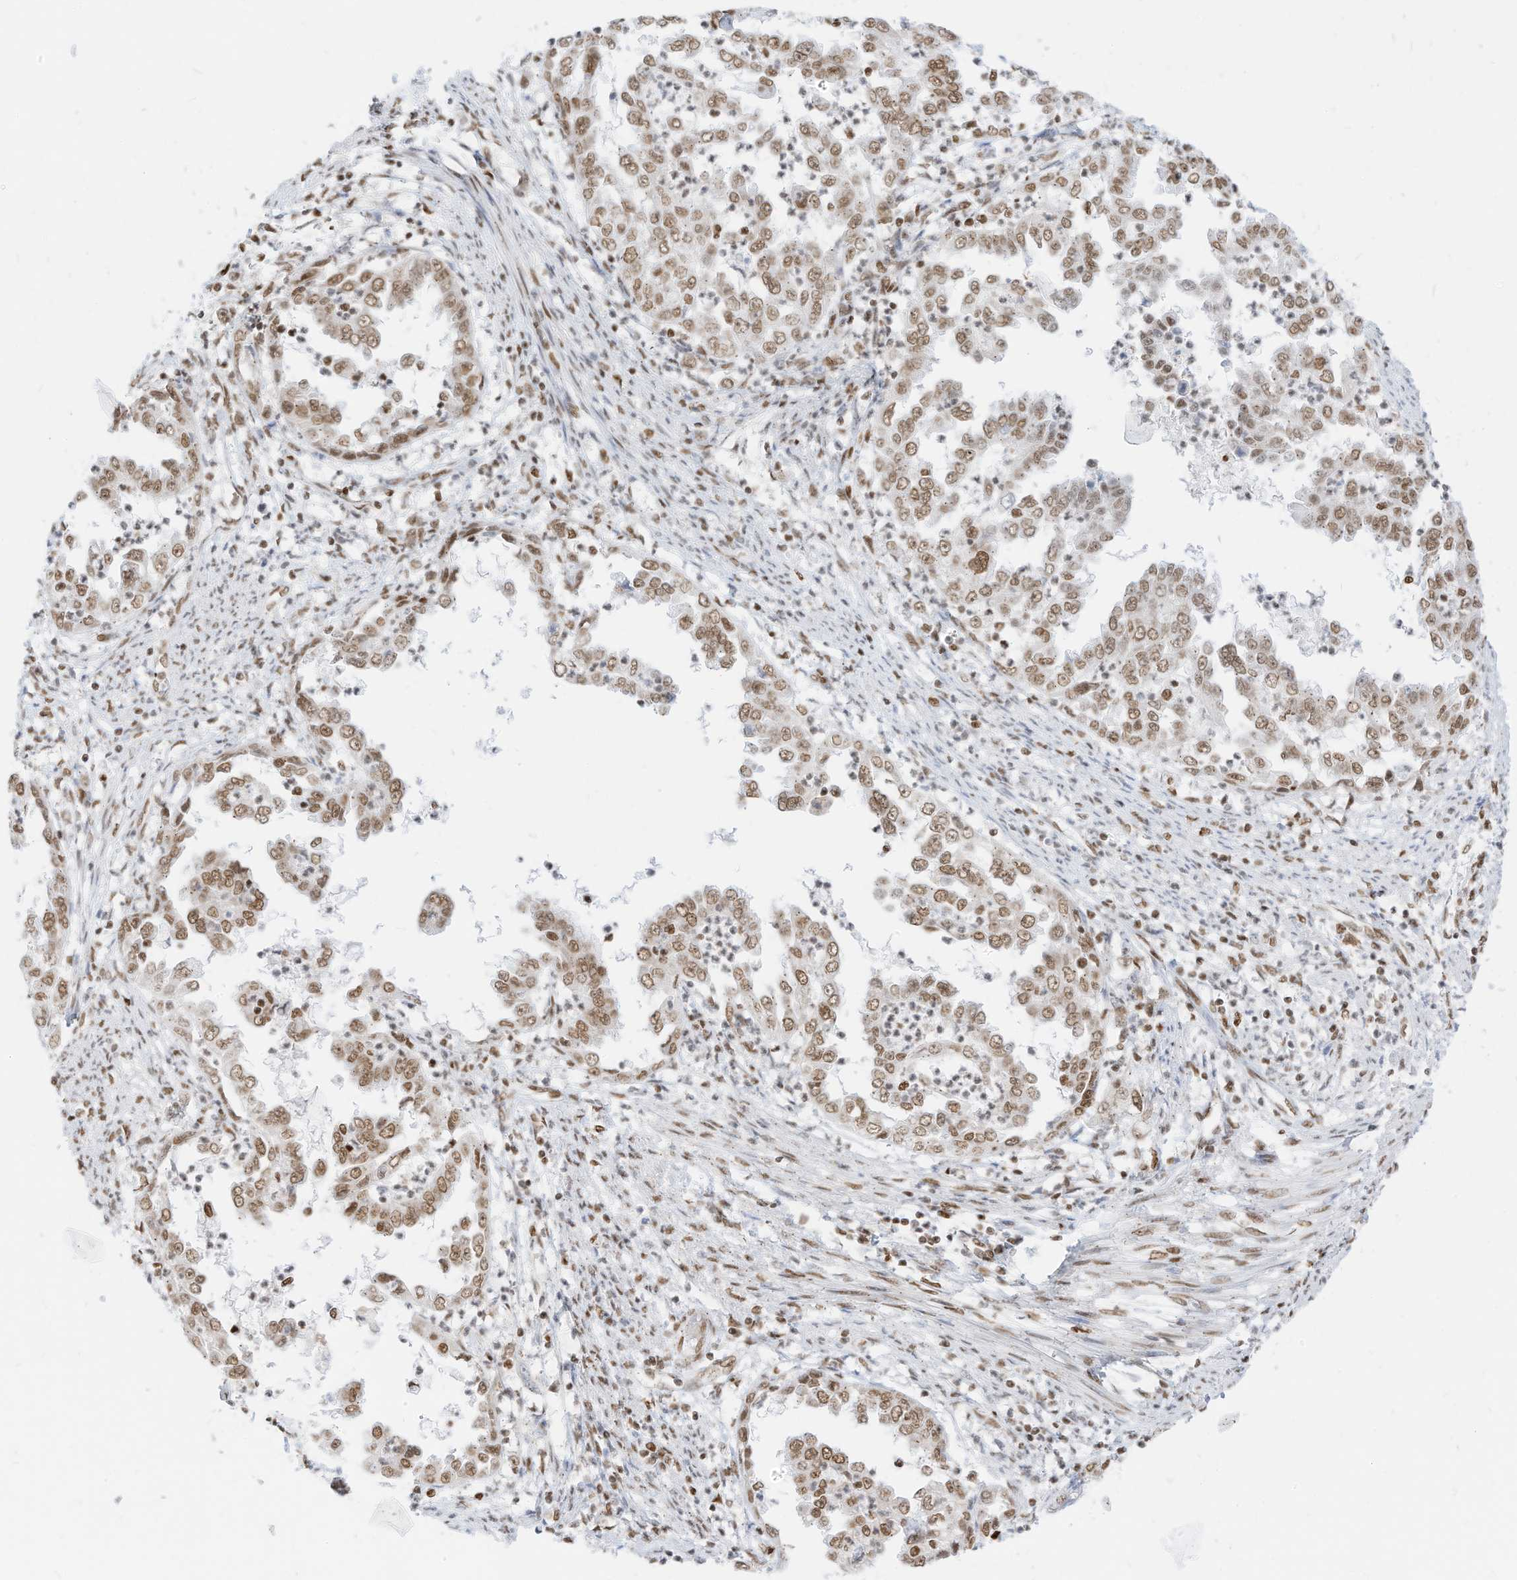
{"staining": {"intensity": "moderate", "quantity": ">75%", "location": "nuclear"}, "tissue": "endometrial cancer", "cell_type": "Tumor cells", "image_type": "cancer", "snomed": [{"axis": "morphology", "description": "Adenocarcinoma, NOS"}, {"axis": "topography", "description": "Endometrium"}], "caption": "A photomicrograph showing moderate nuclear expression in approximately >75% of tumor cells in endometrial cancer, as visualized by brown immunohistochemical staining.", "gene": "SMARCA2", "patient": {"sex": "female", "age": 85}}